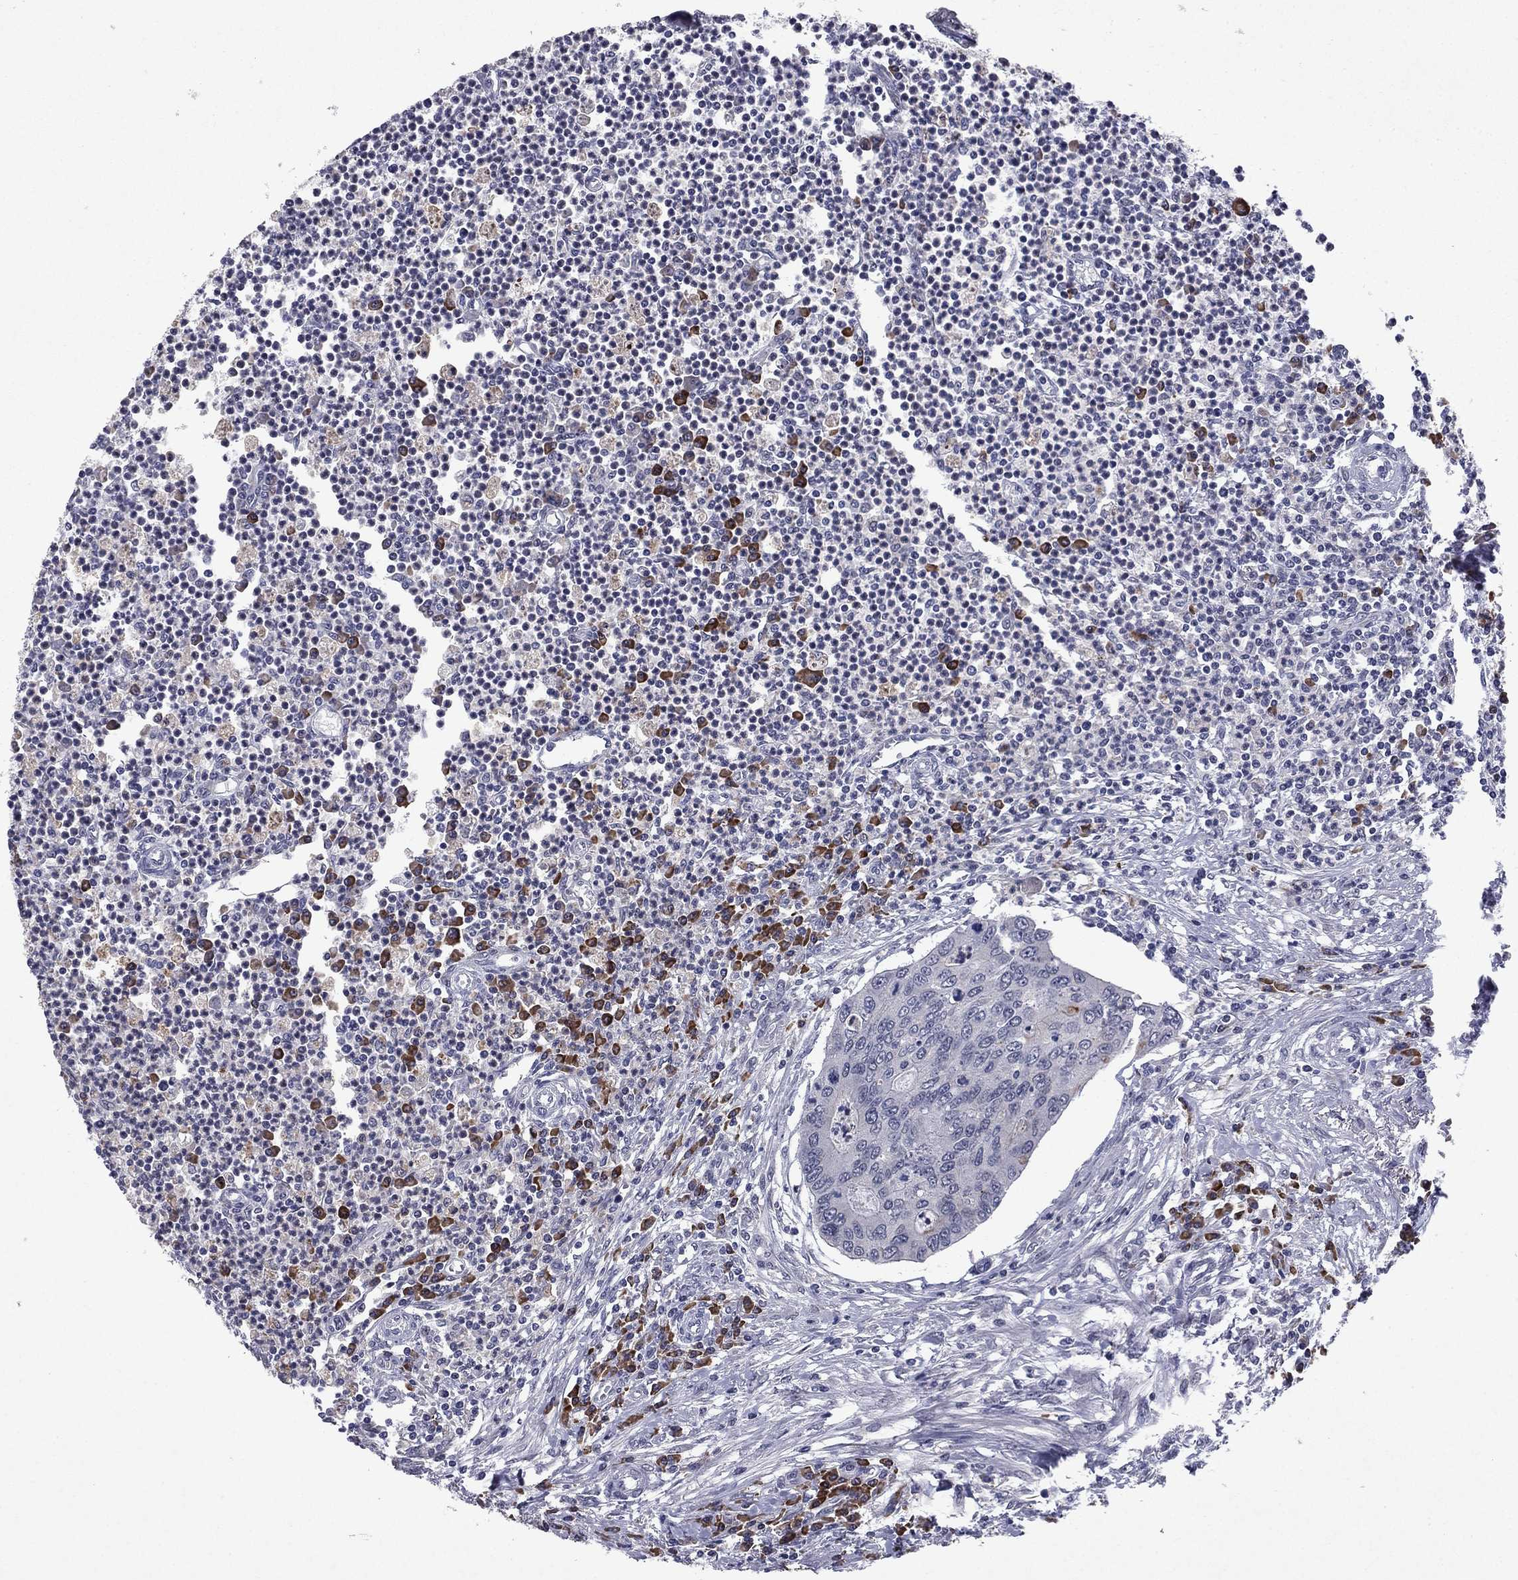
{"staining": {"intensity": "negative", "quantity": "none", "location": "none"}, "tissue": "colorectal cancer", "cell_type": "Tumor cells", "image_type": "cancer", "snomed": [{"axis": "morphology", "description": "Adenocarcinoma, NOS"}, {"axis": "topography", "description": "Colon"}], "caption": "Tumor cells show no significant protein expression in colorectal cancer (adenocarcinoma).", "gene": "ECM1", "patient": {"sex": "male", "age": 53}}